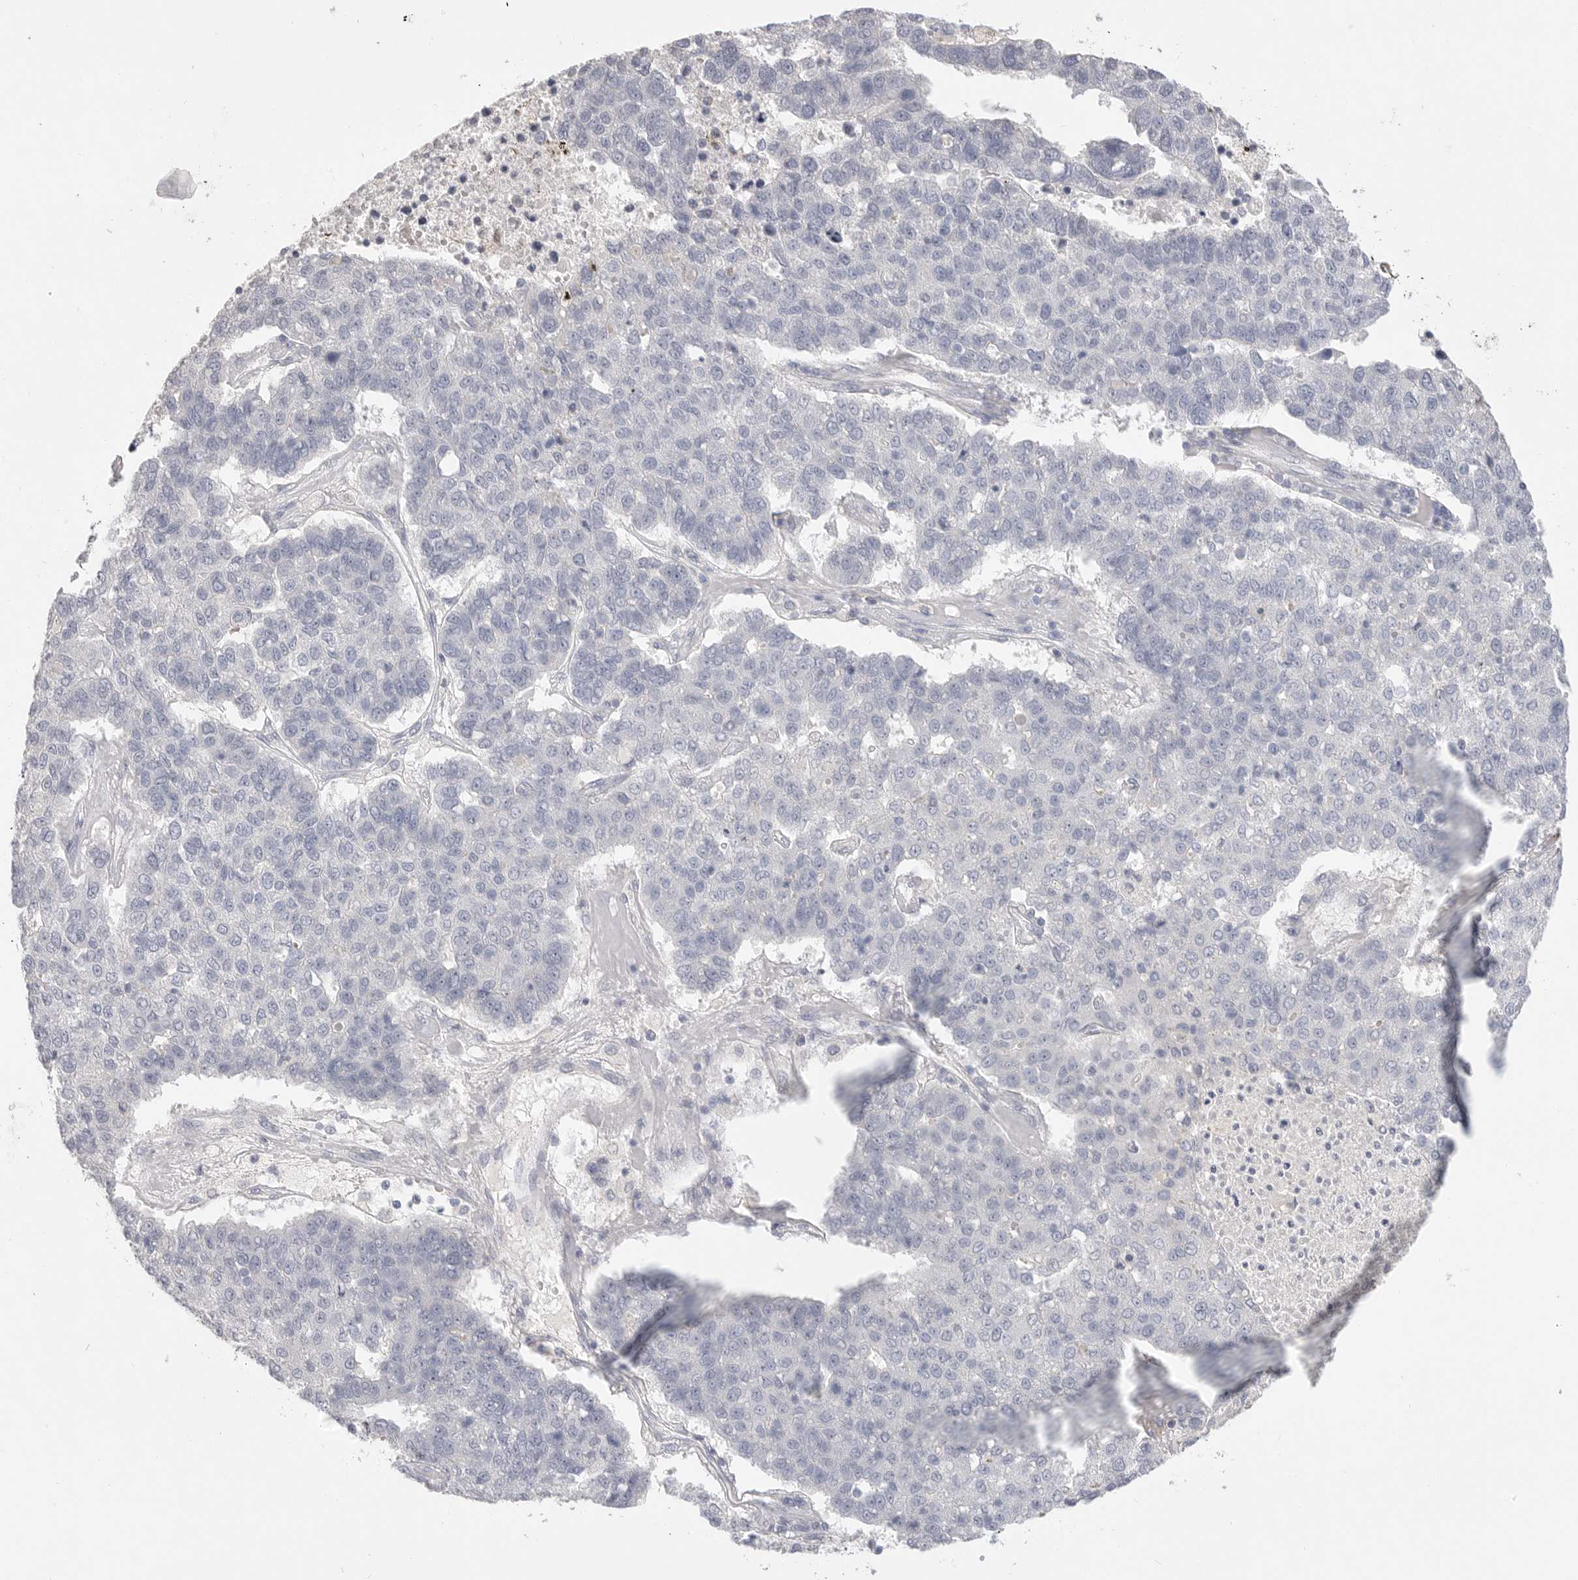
{"staining": {"intensity": "negative", "quantity": "none", "location": "none"}, "tissue": "pancreatic cancer", "cell_type": "Tumor cells", "image_type": "cancer", "snomed": [{"axis": "morphology", "description": "Adenocarcinoma, NOS"}, {"axis": "topography", "description": "Pancreas"}], "caption": "Histopathology image shows no protein staining in tumor cells of pancreatic cancer (adenocarcinoma) tissue. (Stains: DAB (3,3'-diaminobenzidine) immunohistochemistry (IHC) with hematoxylin counter stain, Microscopy: brightfield microscopy at high magnification).", "gene": "FBN2", "patient": {"sex": "female", "age": 61}}